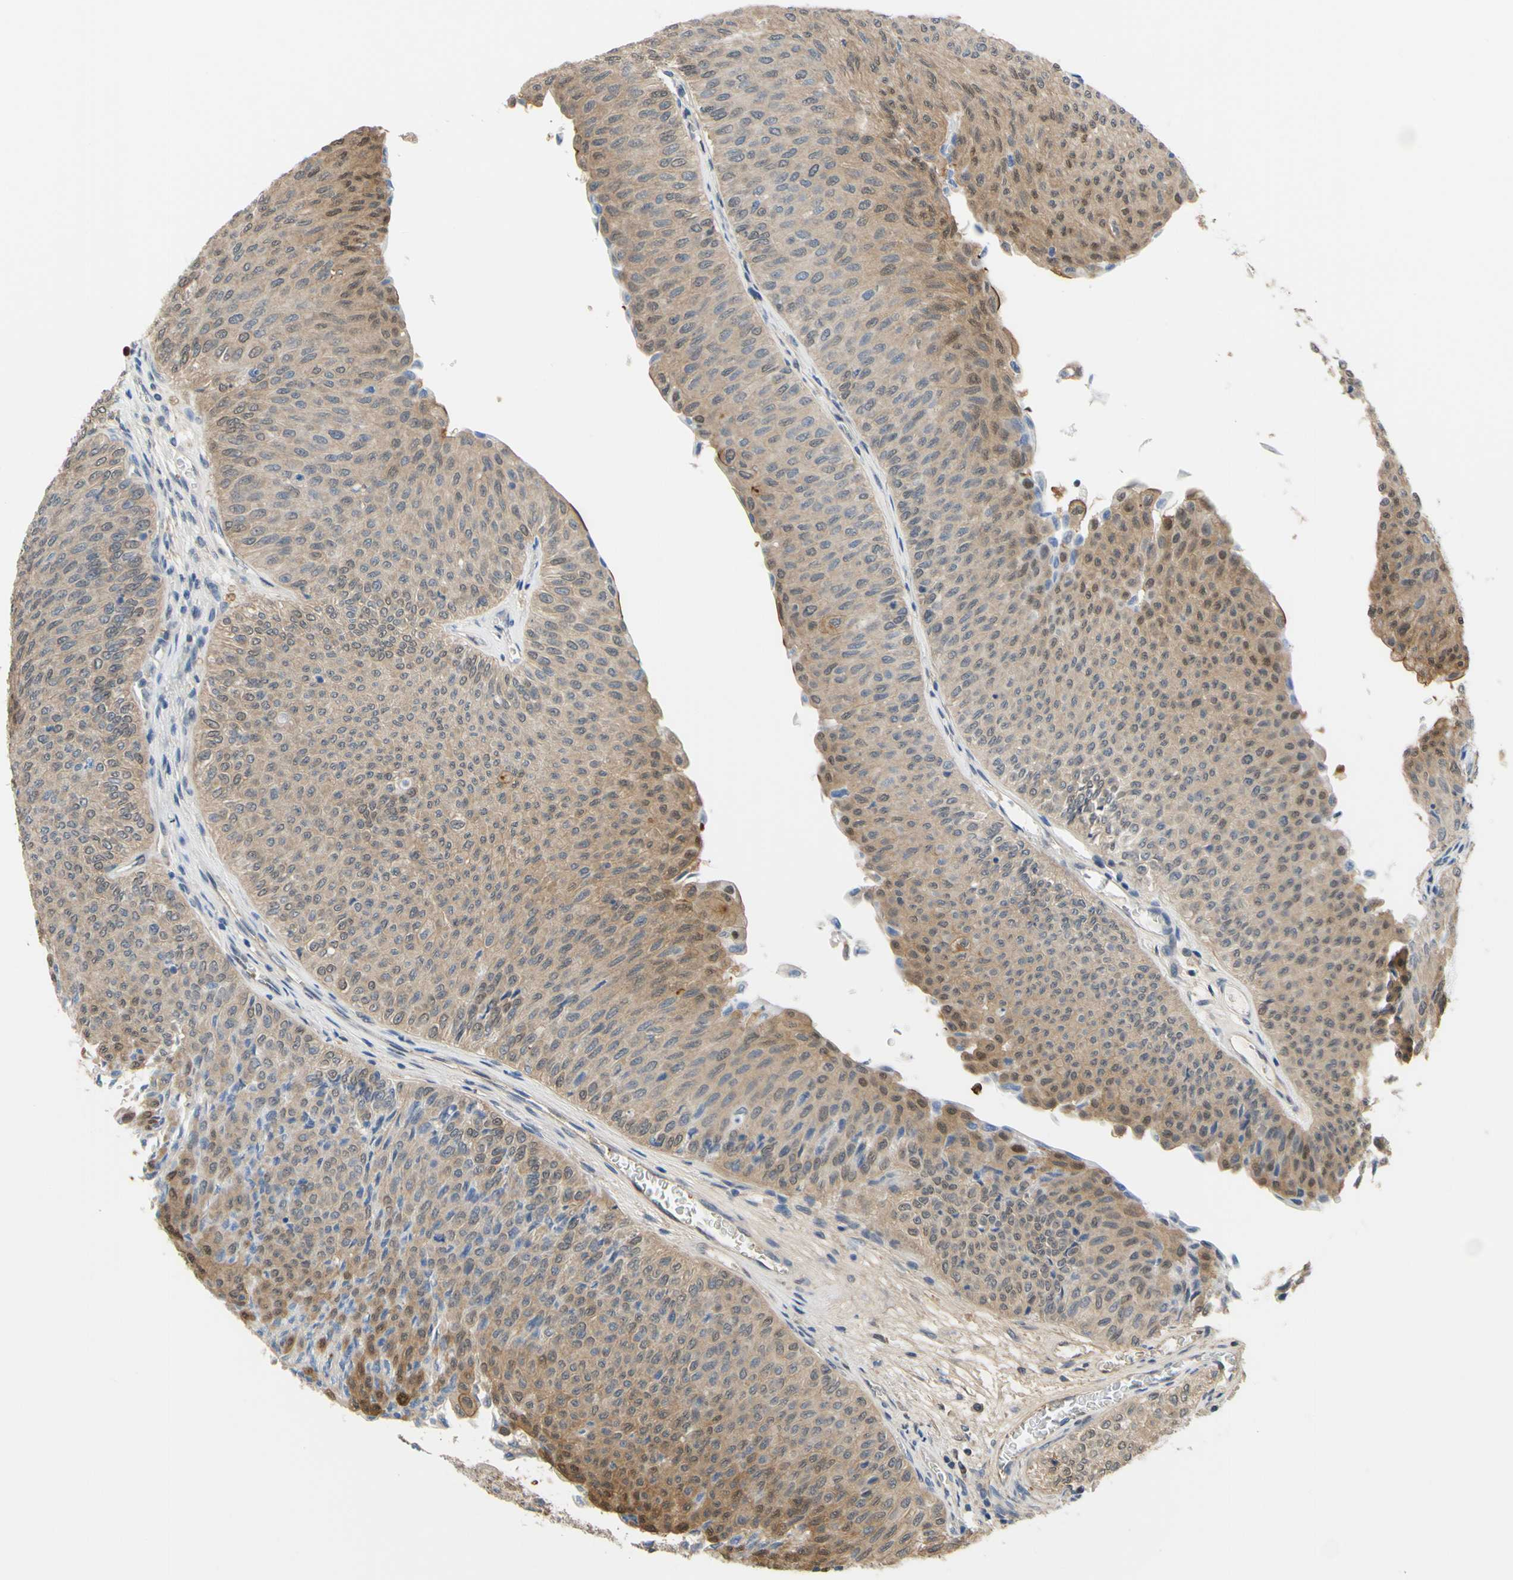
{"staining": {"intensity": "moderate", "quantity": ">75%", "location": "cytoplasmic/membranous"}, "tissue": "urothelial cancer", "cell_type": "Tumor cells", "image_type": "cancer", "snomed": [{"axis": "morphology", "description": "Urothelial carcinoma, Low grade"}, {"axis": "topography", "description": "Urinary bladder"}], "caption": "Tumor cells exhibit moderate cytoplasmic/membranous staining in approximately >75% of cells in urothelial cancer. (IHC, brightfield microscopy, high magnification).", "gene": "UPK3B", "patient": {"sex": "male", "age": 78}}